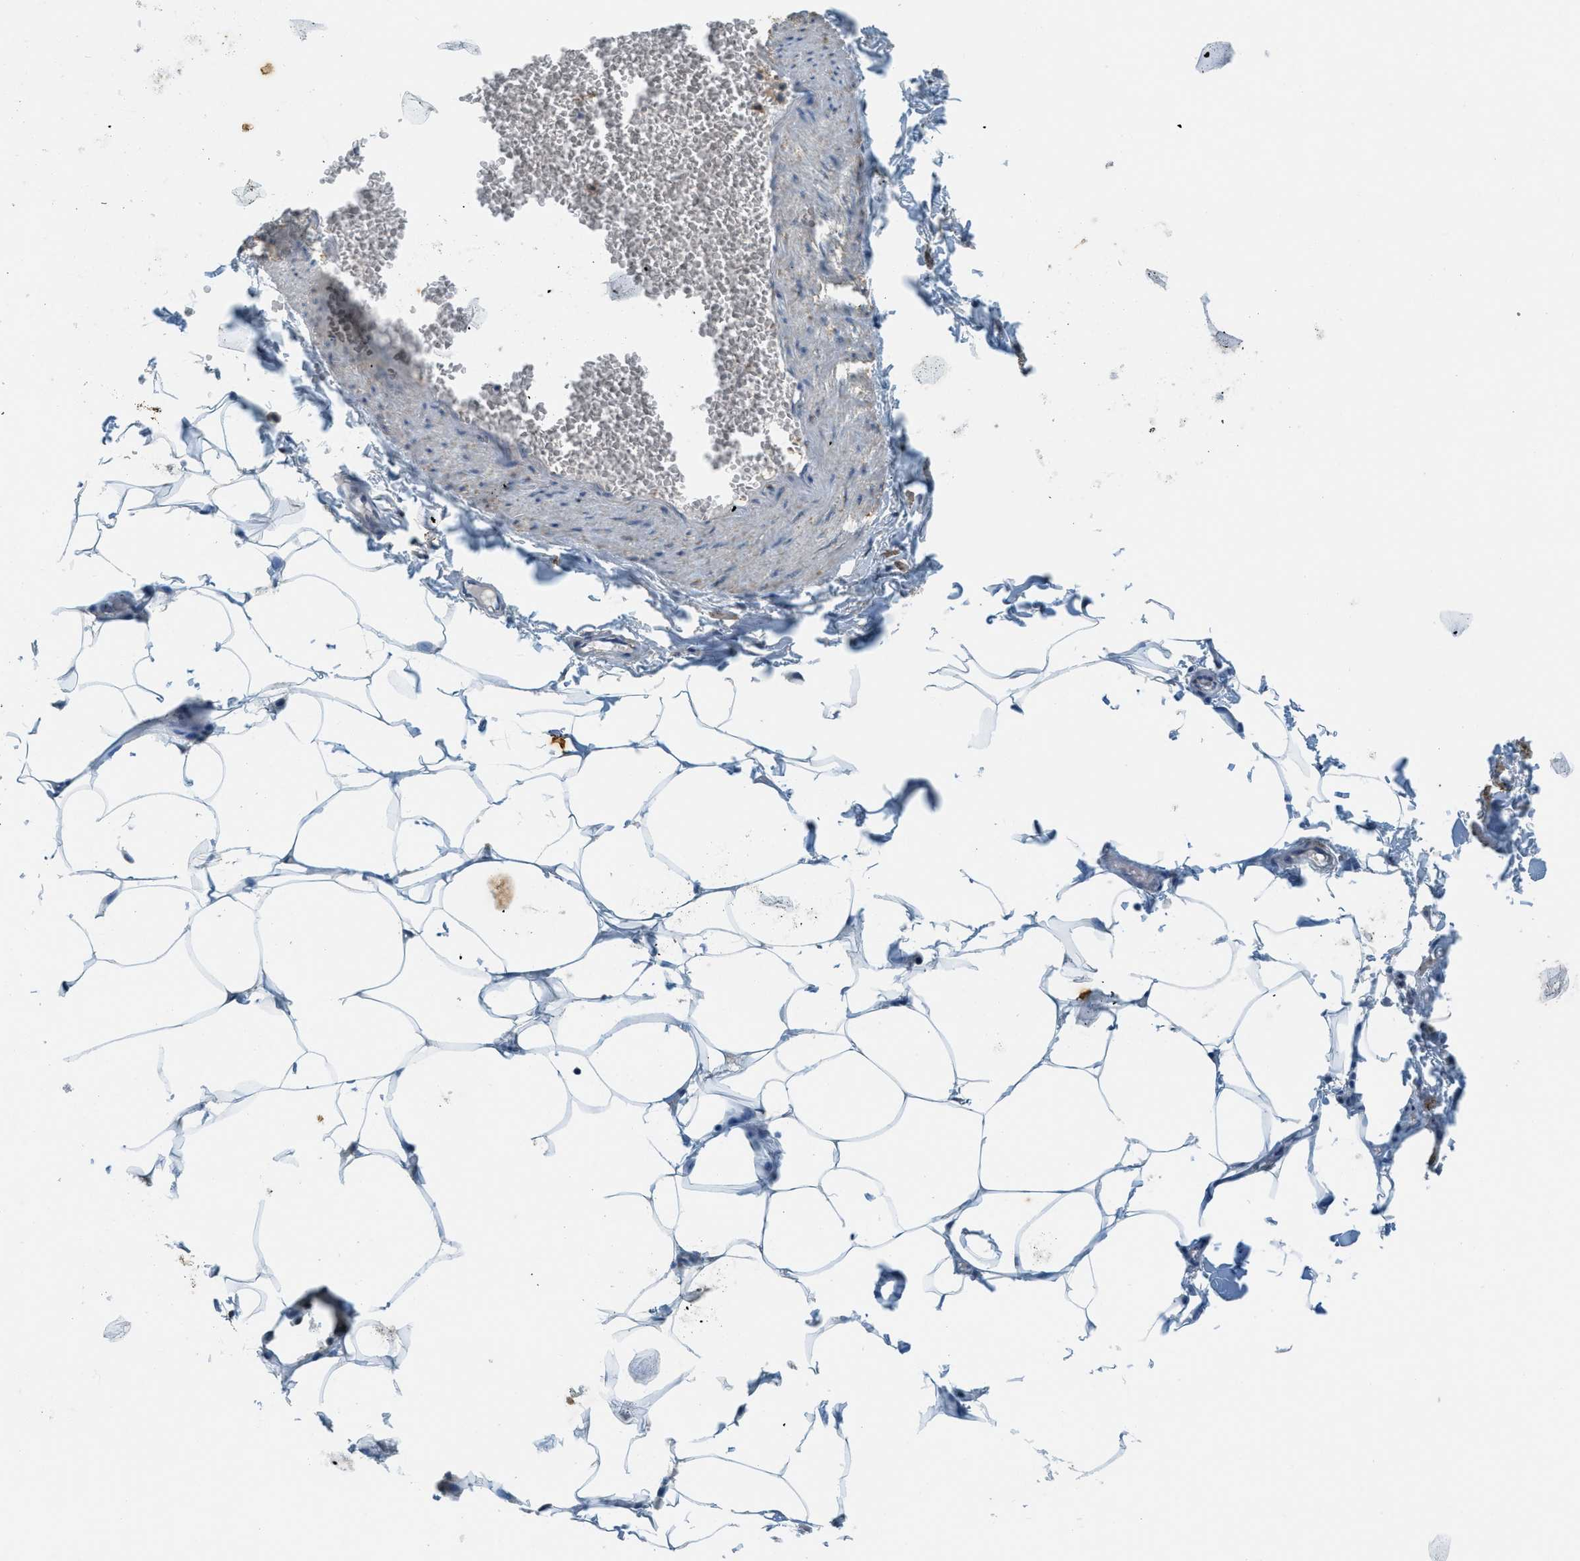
{"staining": {"intensity": "negative", "quantity": "none", "location": "none"}, "tissue": "adipose tissue", "cell_type": "Adipocytes", "image_type": "normal", "snomed": [{"axis": "morphology", "description": "Normal tissue, NOS"}, {"axis": "topography", "description": "Vascular tissue"}], "caption": "An immunohistochemistry (IHC) image of benign adipose tissue is shown. There is no staining in adipocytes of adipose tissue. The staining is performed using DAB brown chromogen with nuclei counter-stained in using hematoxylin.", "gene": "TCF20", "patient": {"sex": "male", "age": 41}}